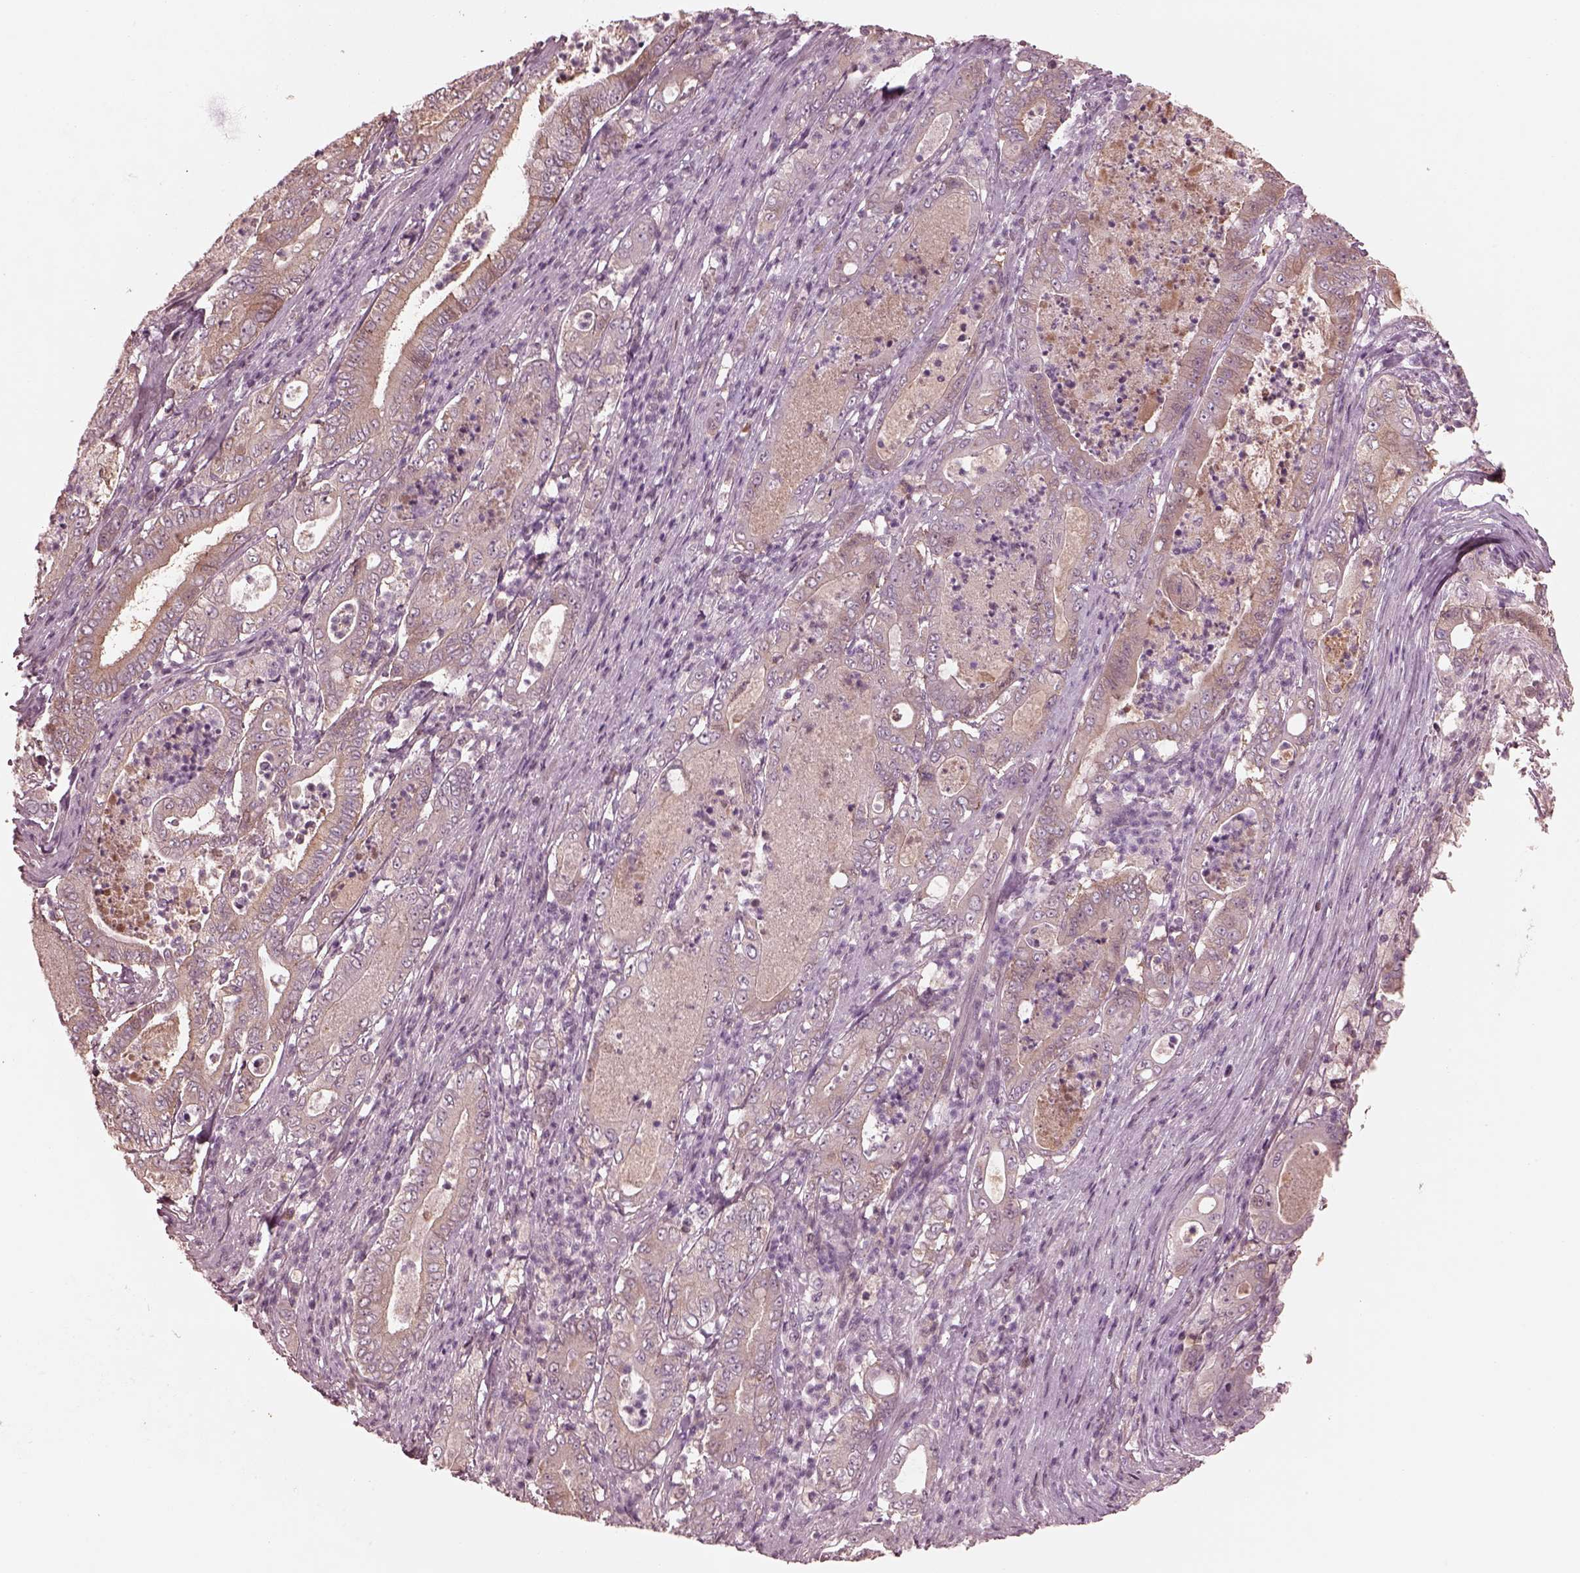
{"staining": {"intensity": "weak", "quantity": "<25%", "location": "cytoplasmic/membranous"}, "tissue": "pancreatic cancer", "cell_type": "Tumor cells", "image_type": "cancer", "snomed": [{"axis": "morphology", "description": "Adenocarcinoma, NOS"}, {"axis": "topography", "description": "Pancreas"}], "caption": "Tumor cells are negative for protein expression in human pancreatic adenocarcinoma.", "gene": "VWA5B1", "patient": {"sex": "male", "age": 71}}